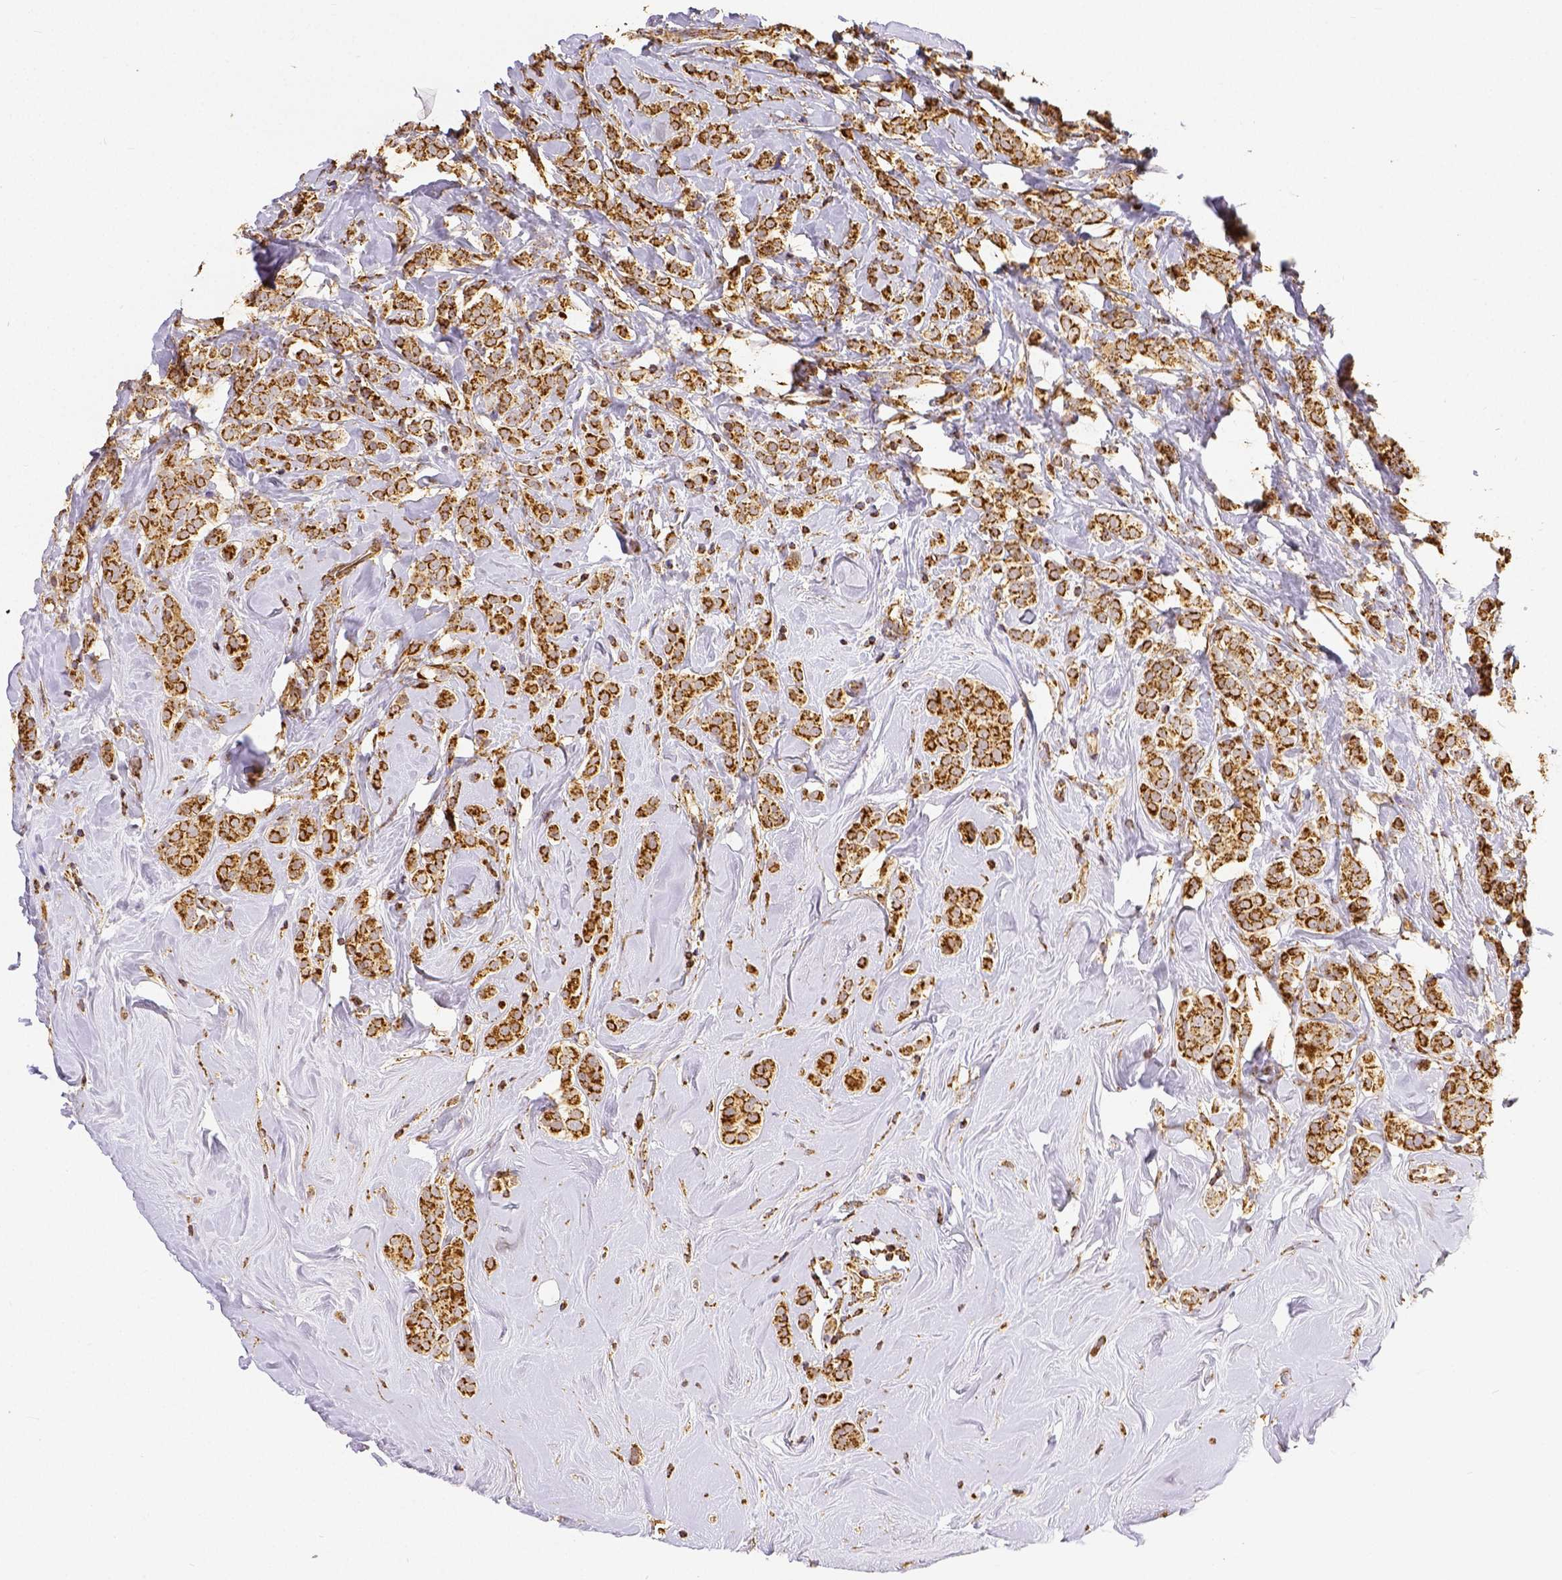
{"staining": {"intensity": "strong", "quantity": ">75%", "location": "cytoplasmic/membranous"}, "tissue": "breast cancer", "cell_type": "Tumor cells", "image_type": "cancer", "snomed": [{"axis": "morphology", "description": "Lobular carcinoma"}, {"axis": "topography", "description": "Breast"}], "caption": "Human breast cancer stained for a protein (brown) exhibits strong cytoplasmic/membranous positive expression in approximately >75% of tumor cells.", "gene": "SDHB", "patient": {"sex": "female", "age": 49}}